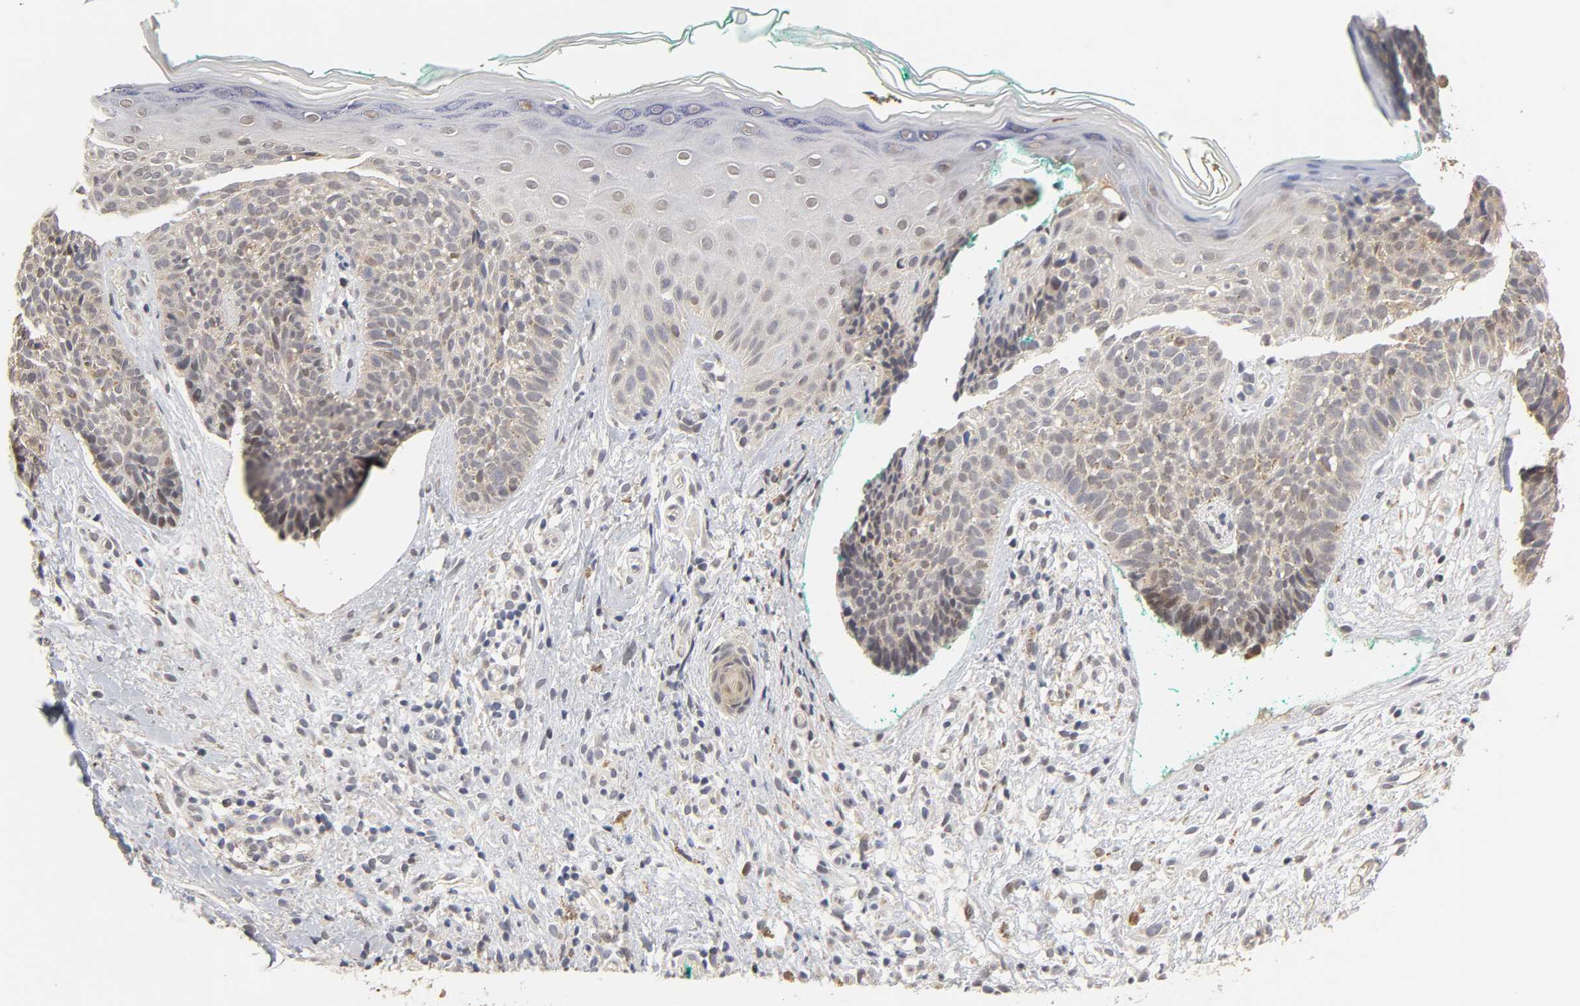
{"staining": {"intensity": "weak", "quantity": ">75%", "location": "cytoplasmic/membranous,nuclear"}, "tissue": "skin cancer", "cell_type": "Tumor cells", "image_type": "cancer", "snomed": [{"axis": "morphology", "description": "Basal cell carcinoma"}, {"axis": "topography", "description": "Skin"}], "caption": "A low amount of weak cytoplasmic/membranous and nuclear positivity is present in approximately >75% of tumor cells in skin cancer (basal cell carcinoma) tissue.", "gene": "GSTZ1", "patient": {"sex": "female", "age": 58}}